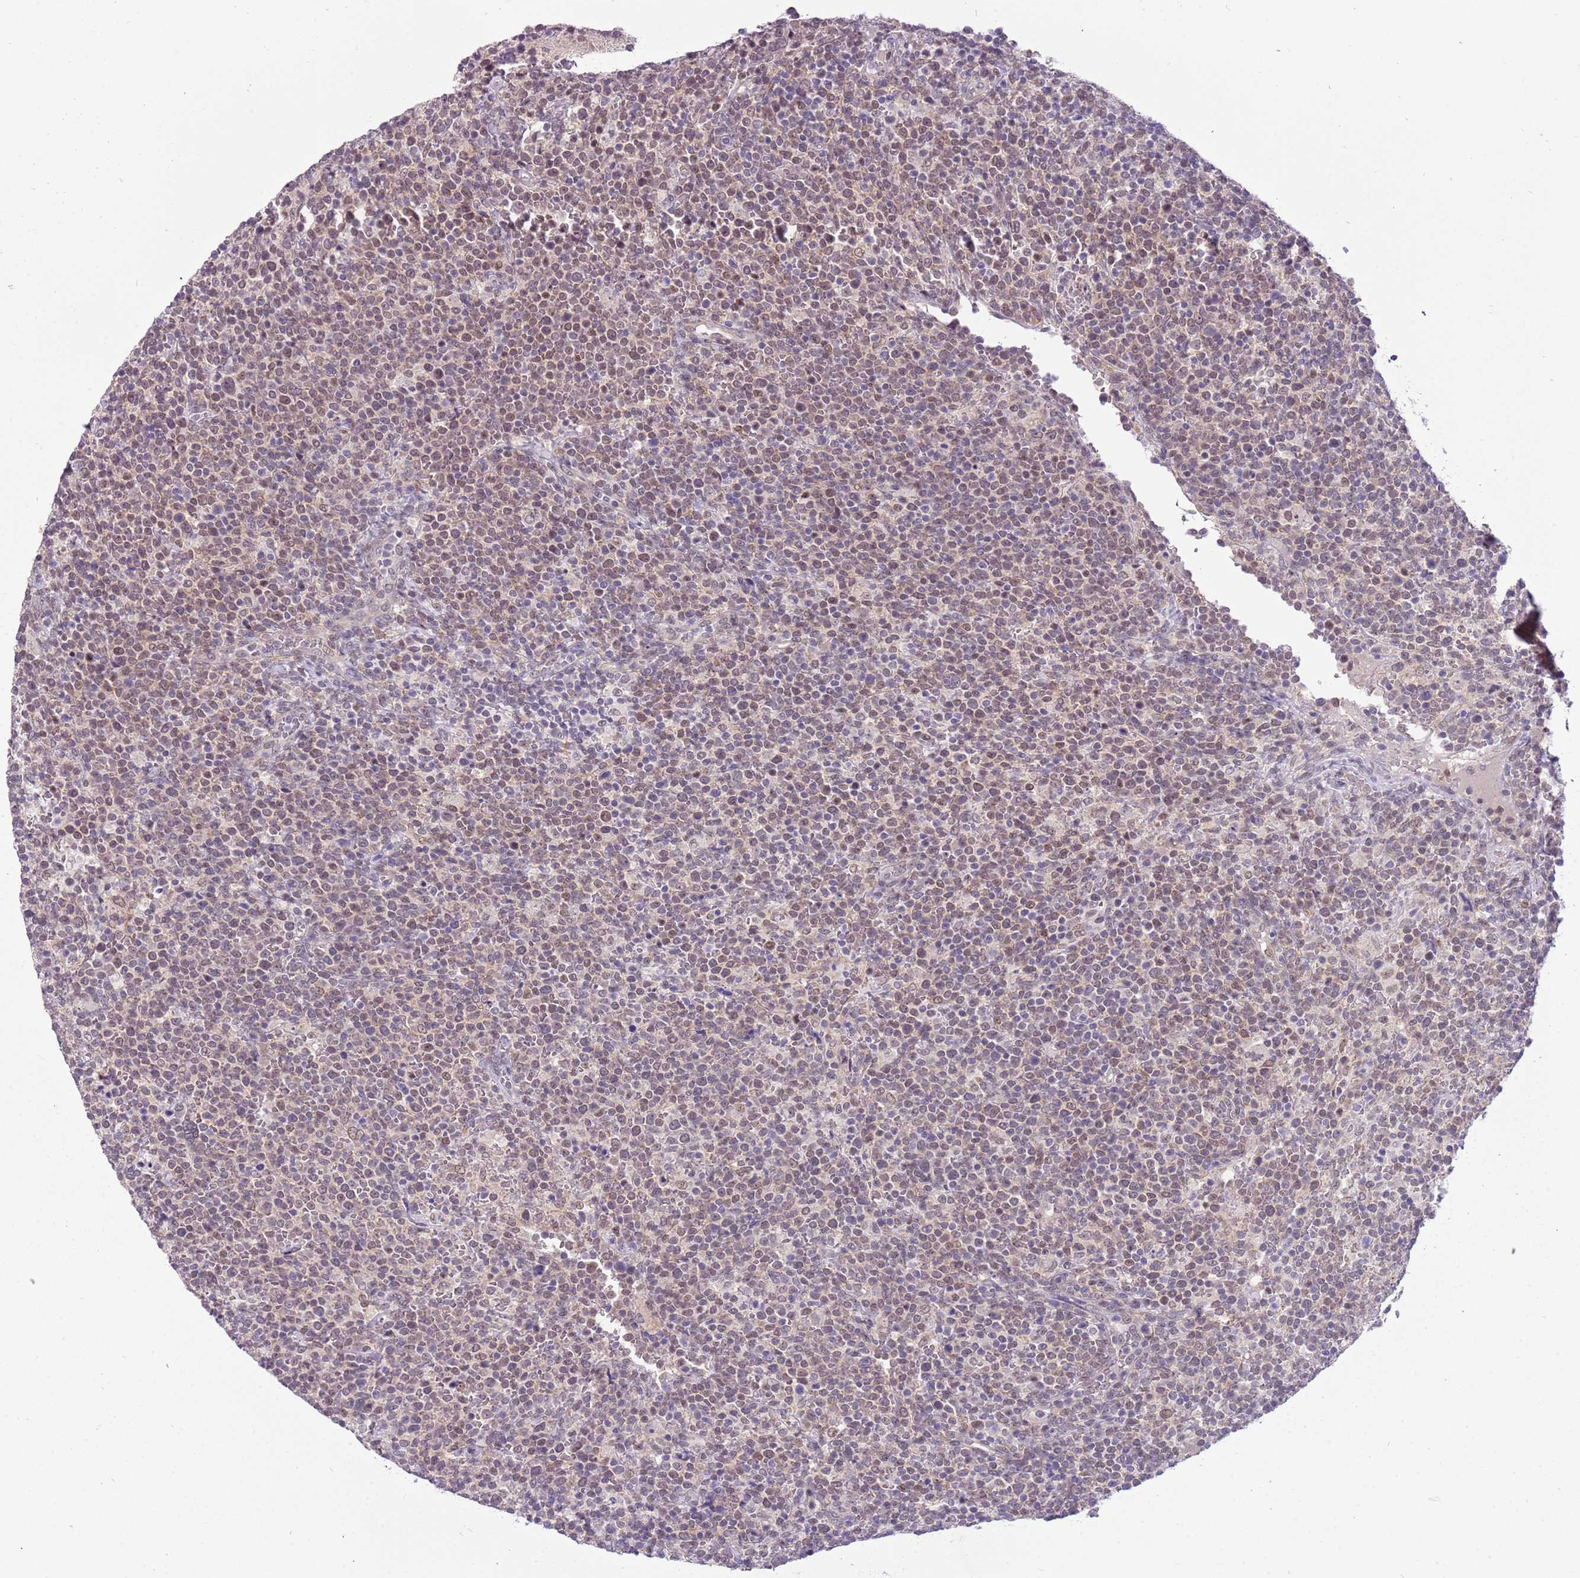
{"staining": {"intensity": "weak", "quantity": "25%-75%", "location": "cytoplasmic/membranous,nuclear"}, "tissue": "lymphoma", "cell_type": "Tumor cells", "image_type": "cancer", "snomed": [{"axis": "morphology", "description": "Malignant lymphoma, non-Hodgkin's type, High grade"}, {"axis": "topography", "description": "Lymph node"}], "caption": "Weak cytoplasmic/membranous and nuclear staining for a protein is seen in about 25%-75% of tumor cells of high-grade malignant lymphoma, non-Hodgkin's type using IHC.", "gene": "FAM120C", "patient": {"sex": "male", "age": 61}}